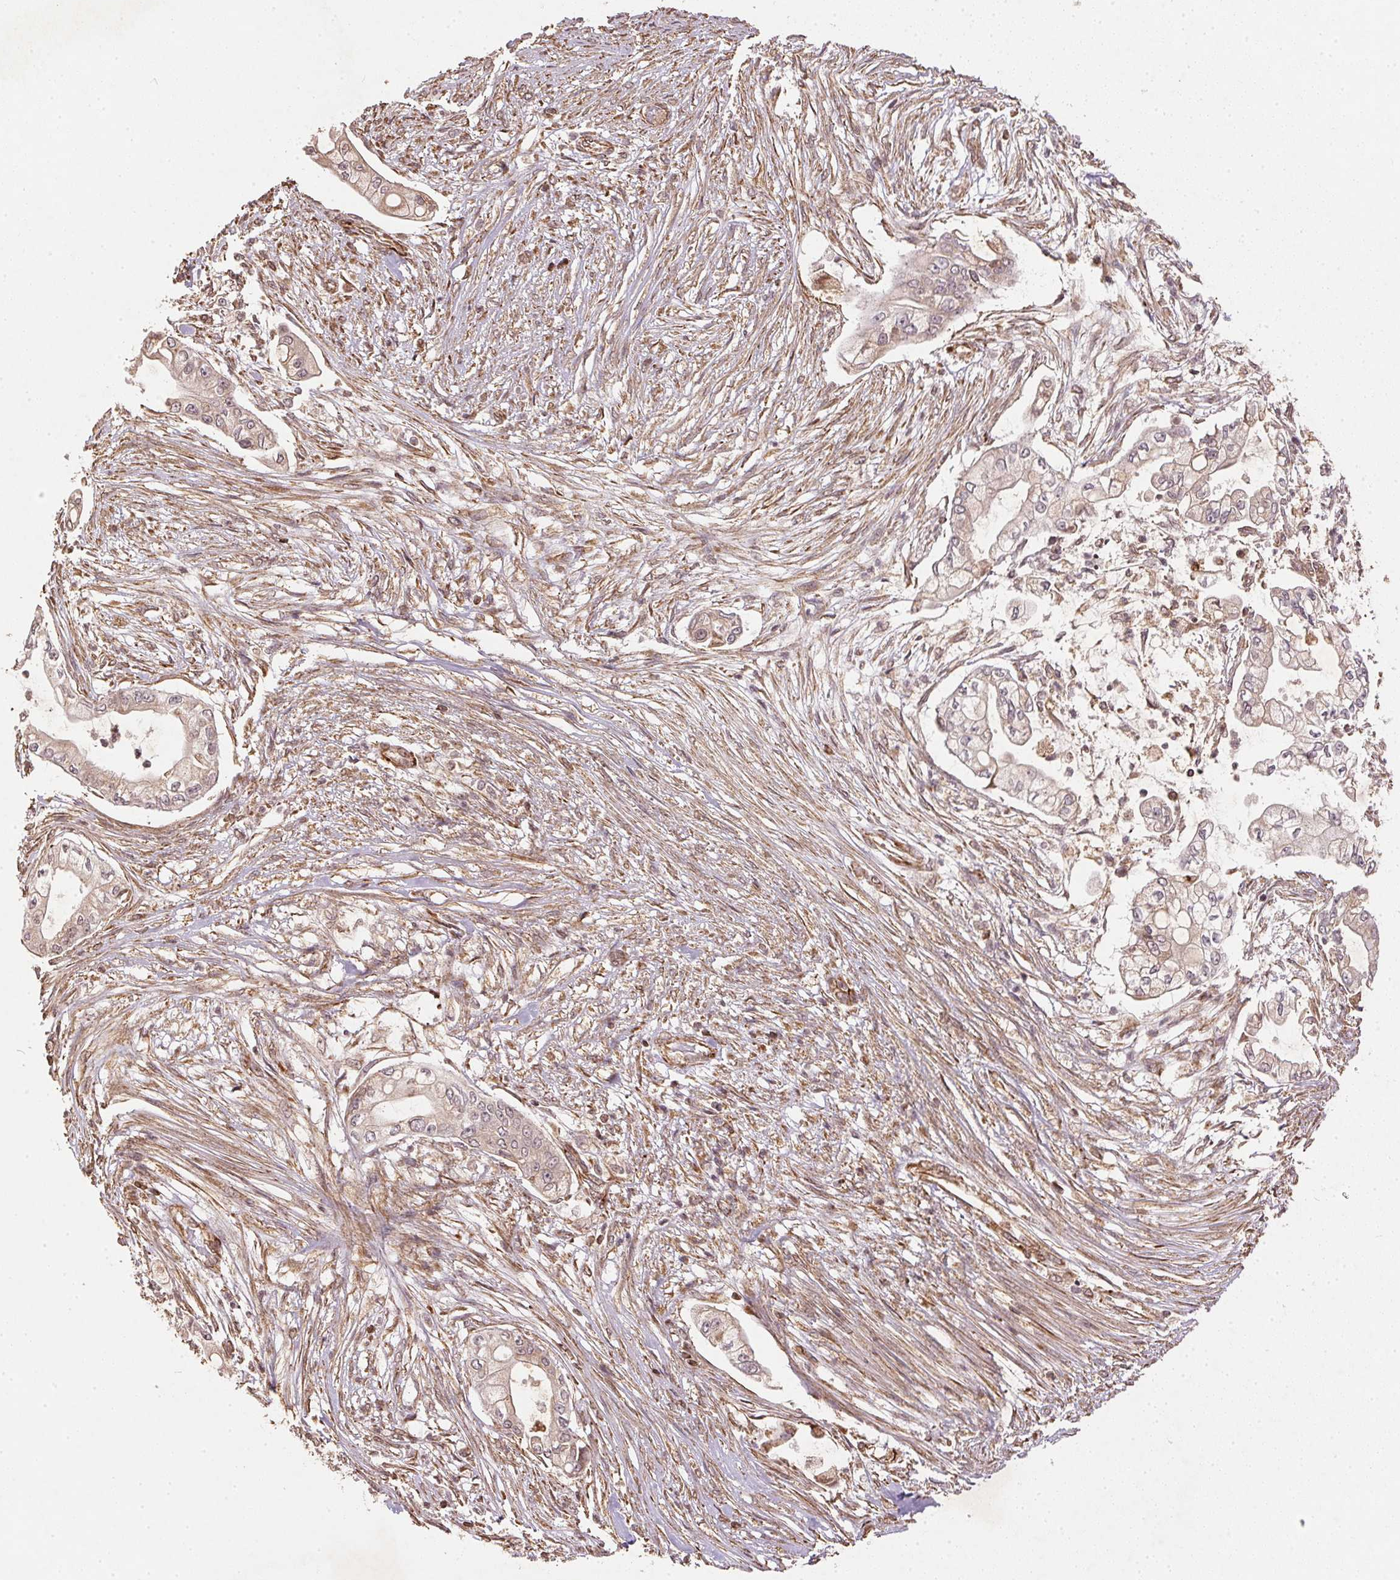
{"staining": {"intensity": "weak", "quantity": ">75%", "location": "cytoplasmic/membranous"}, "tissue": "pancreatic cancer", "cell_type": "Tumor cells", "image_type": "cancer", "snomed": [{"axis": "morphology", "description": "Adenocarcinoma, NOS"}, {"axis": "topography", "description": "Pancreas"}], "caption": "A micrograph of human pancreatic cancer (adenocarcinoma) stained for a protein displays weak cytoplasmic/membranous brown staining in tumor cells.", "gene": "SPRED2", "patient": {"sex": "female", "age": 69}}